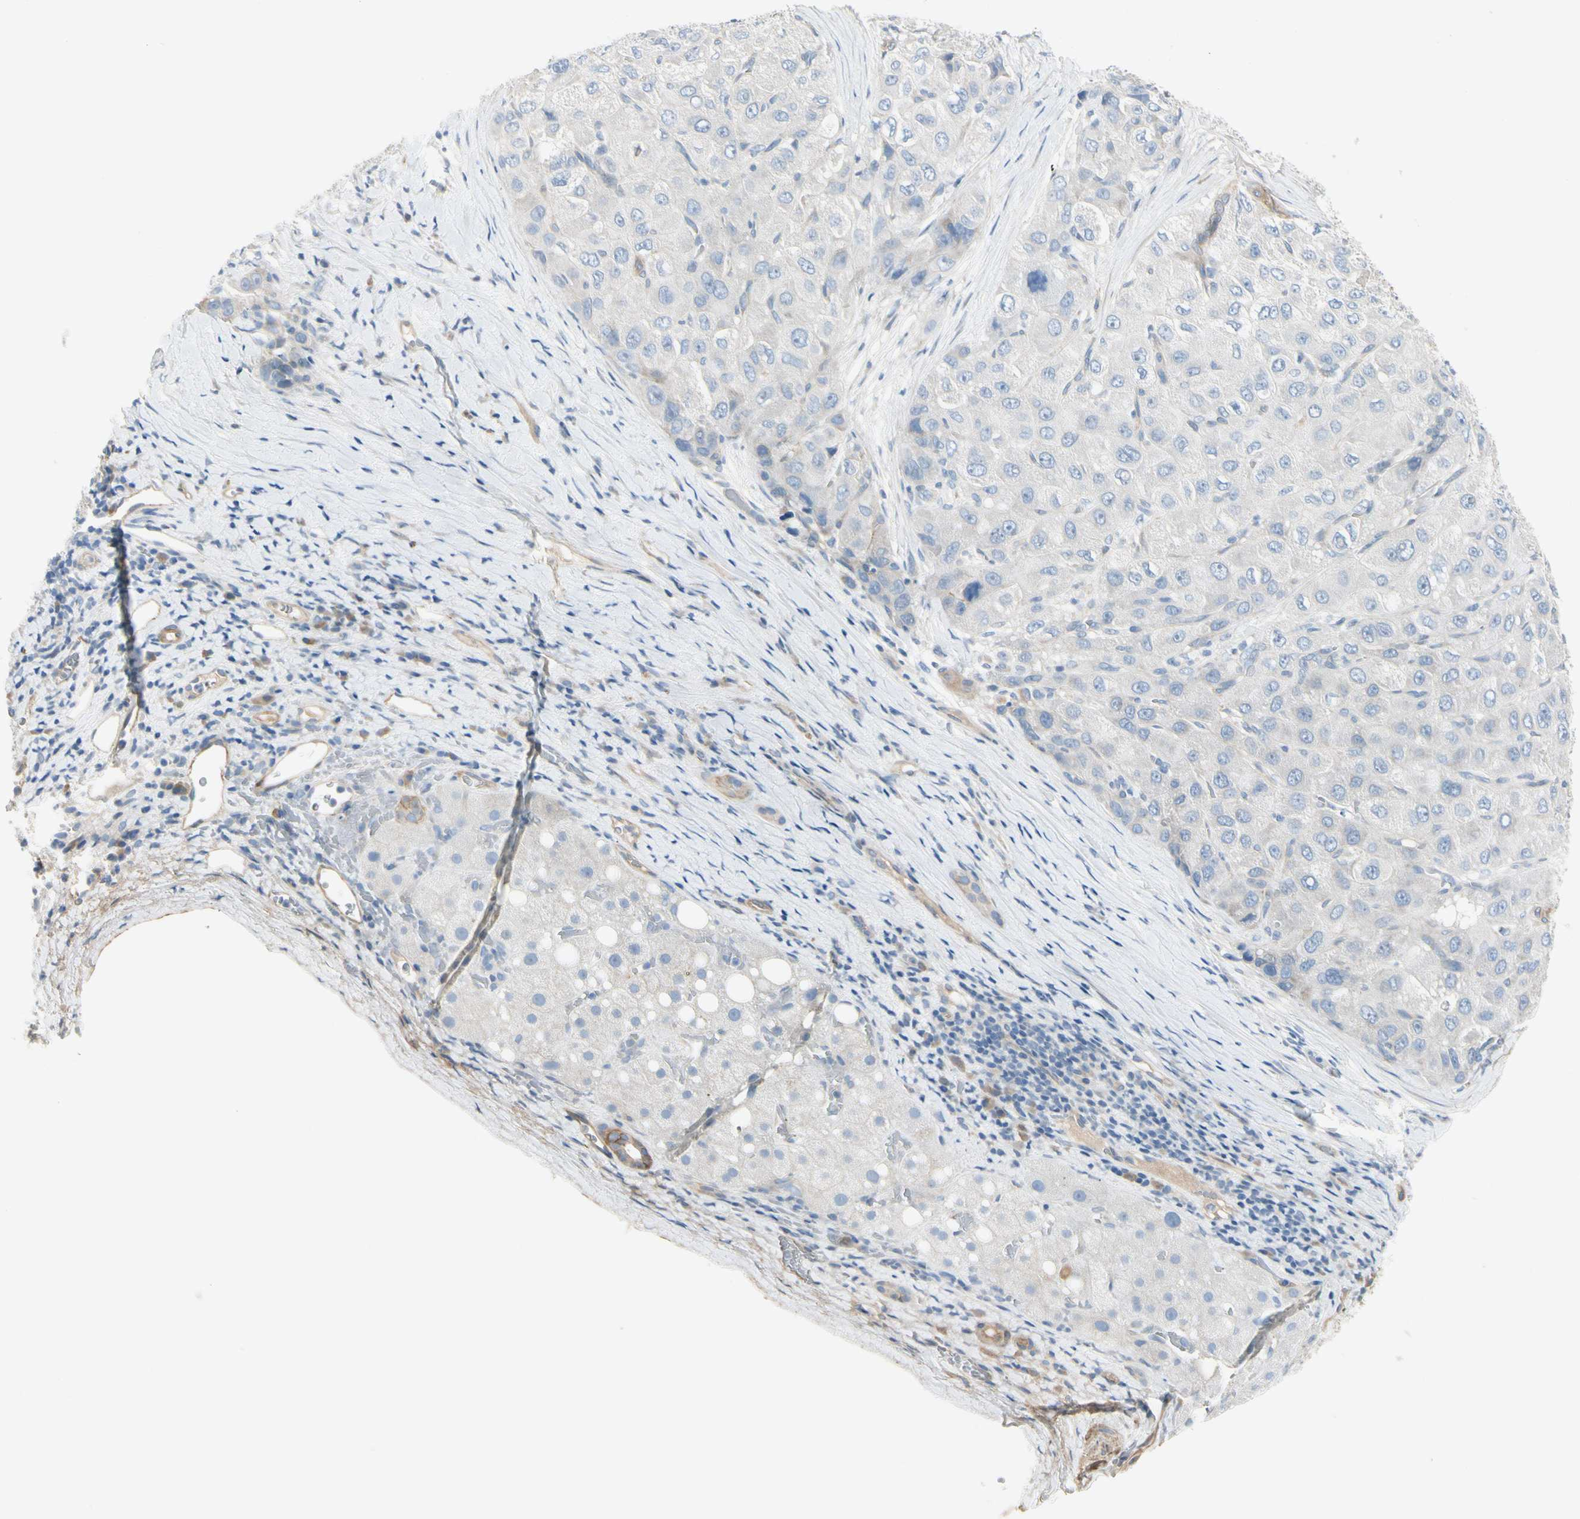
{"staining": {"intensity": "negative", "quantity": "none", "location": "none"}, "tissue": "liver cancer", "cell_type": "Tumor cells", "image_type": "cancer", "snomed": [{"axis": "morphology", "description": "Carcinoma, Hepatocellular, NOS"}, {"axis": "topography", "description": "Liver"}], "caption": "Tumor cells are negative for protein expression in human liver cancer (hepatocellular carcinoma).", "gene": "ITGA3", "patient": {"sex": "male", "age": 80}}